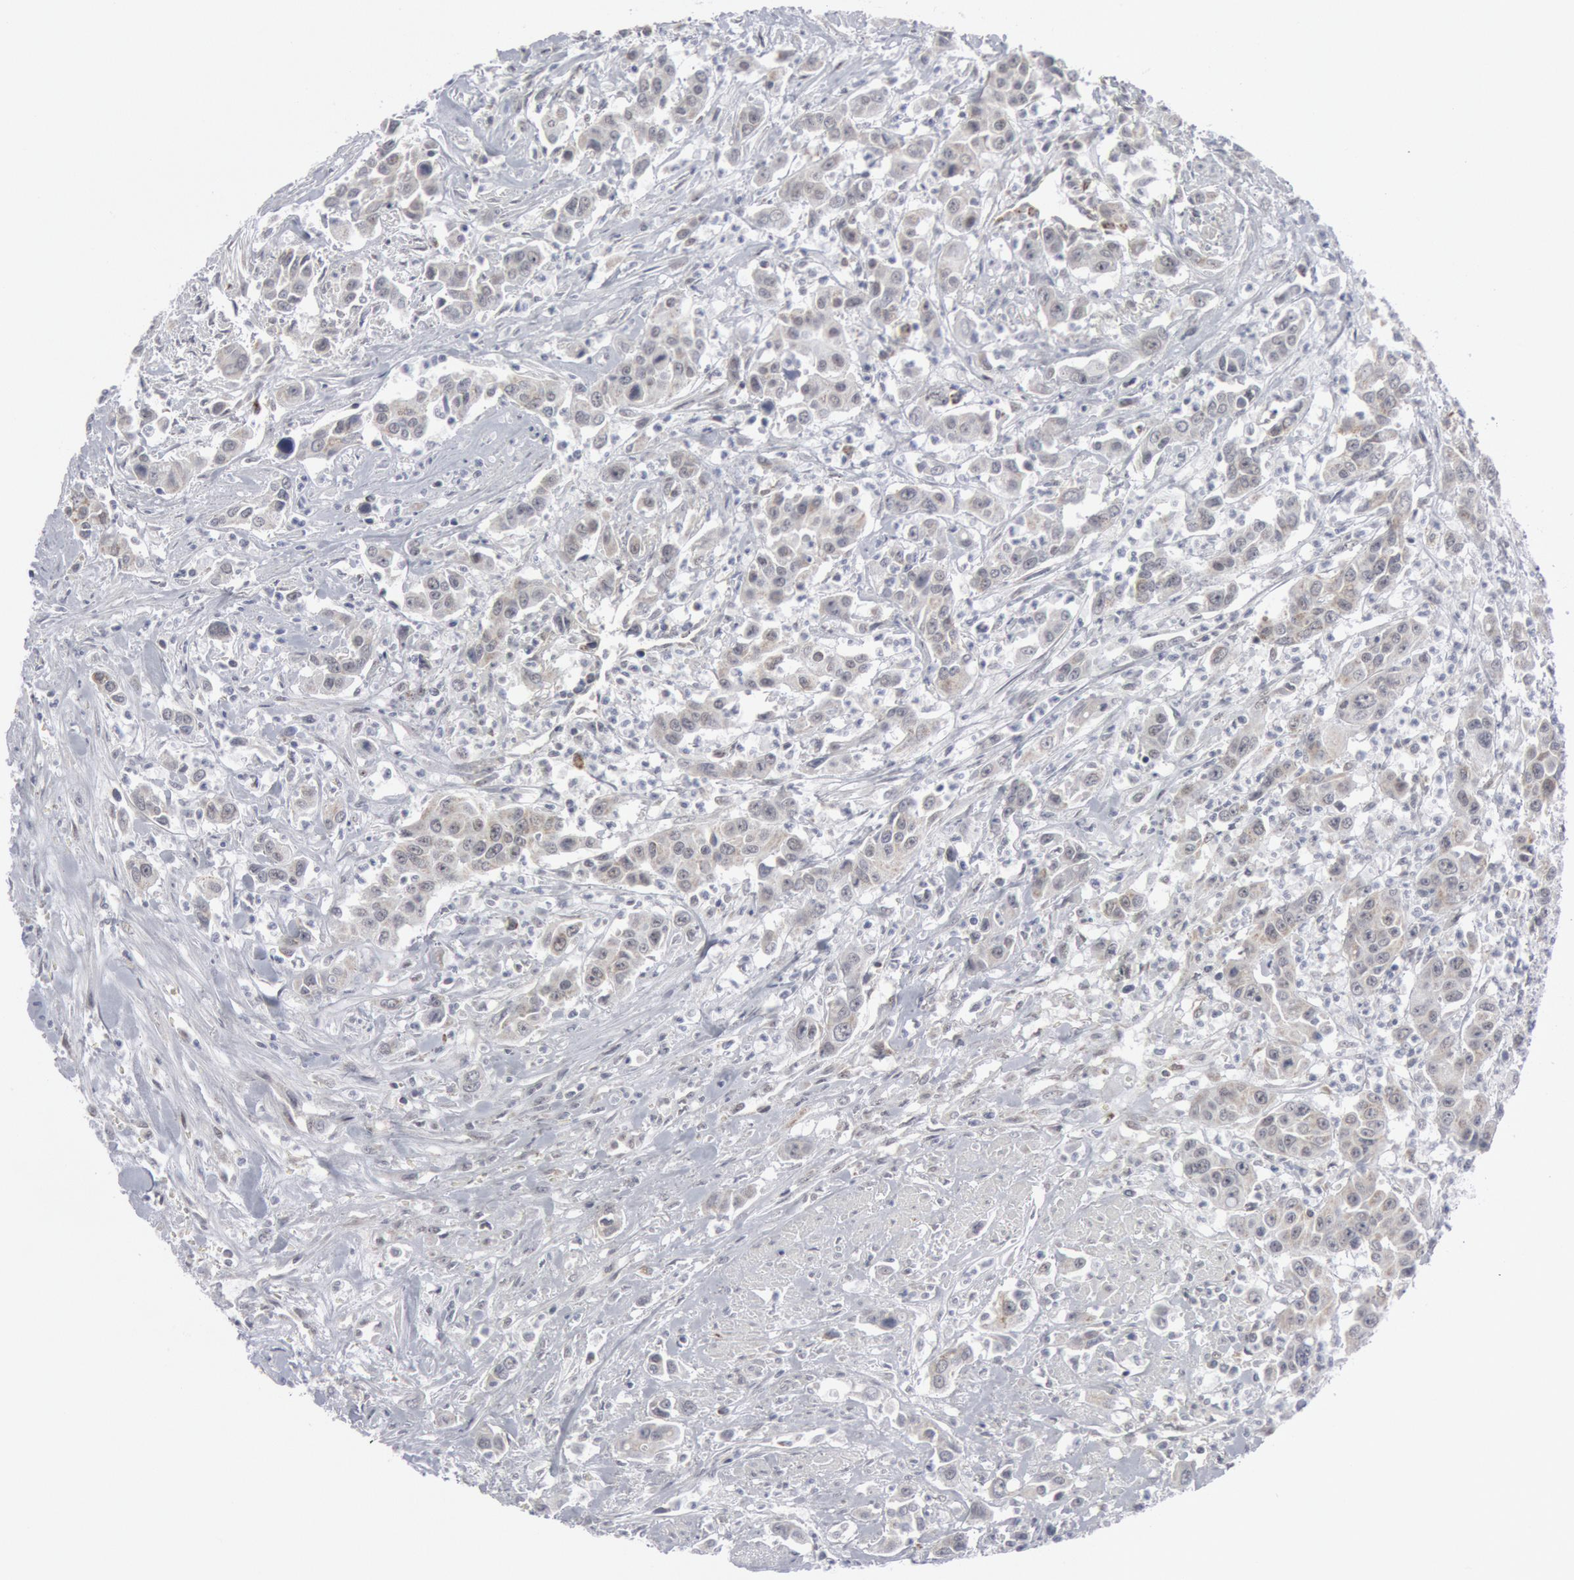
{"staining": {"intensity": "negative", "quantity": "none", "location": "none"}, "tissue": "urothelial cancer", "cell_type": "Tumor cells", "image_type": "cancer", "snomed": [{"axis": "morphology", "description": "Urothelial carcinoma, High grade"}, {"axis": "topography", "description": "Urinary bladder"}], "caption": "High power microscopy histopathology image of an immunohistochemistry (IHC) image of urothelial carcinoma (high-grade), revealing no significant expression in tumor cells.", "gene": "CASP9", "patient": {"sex": "male", "age": 86}}